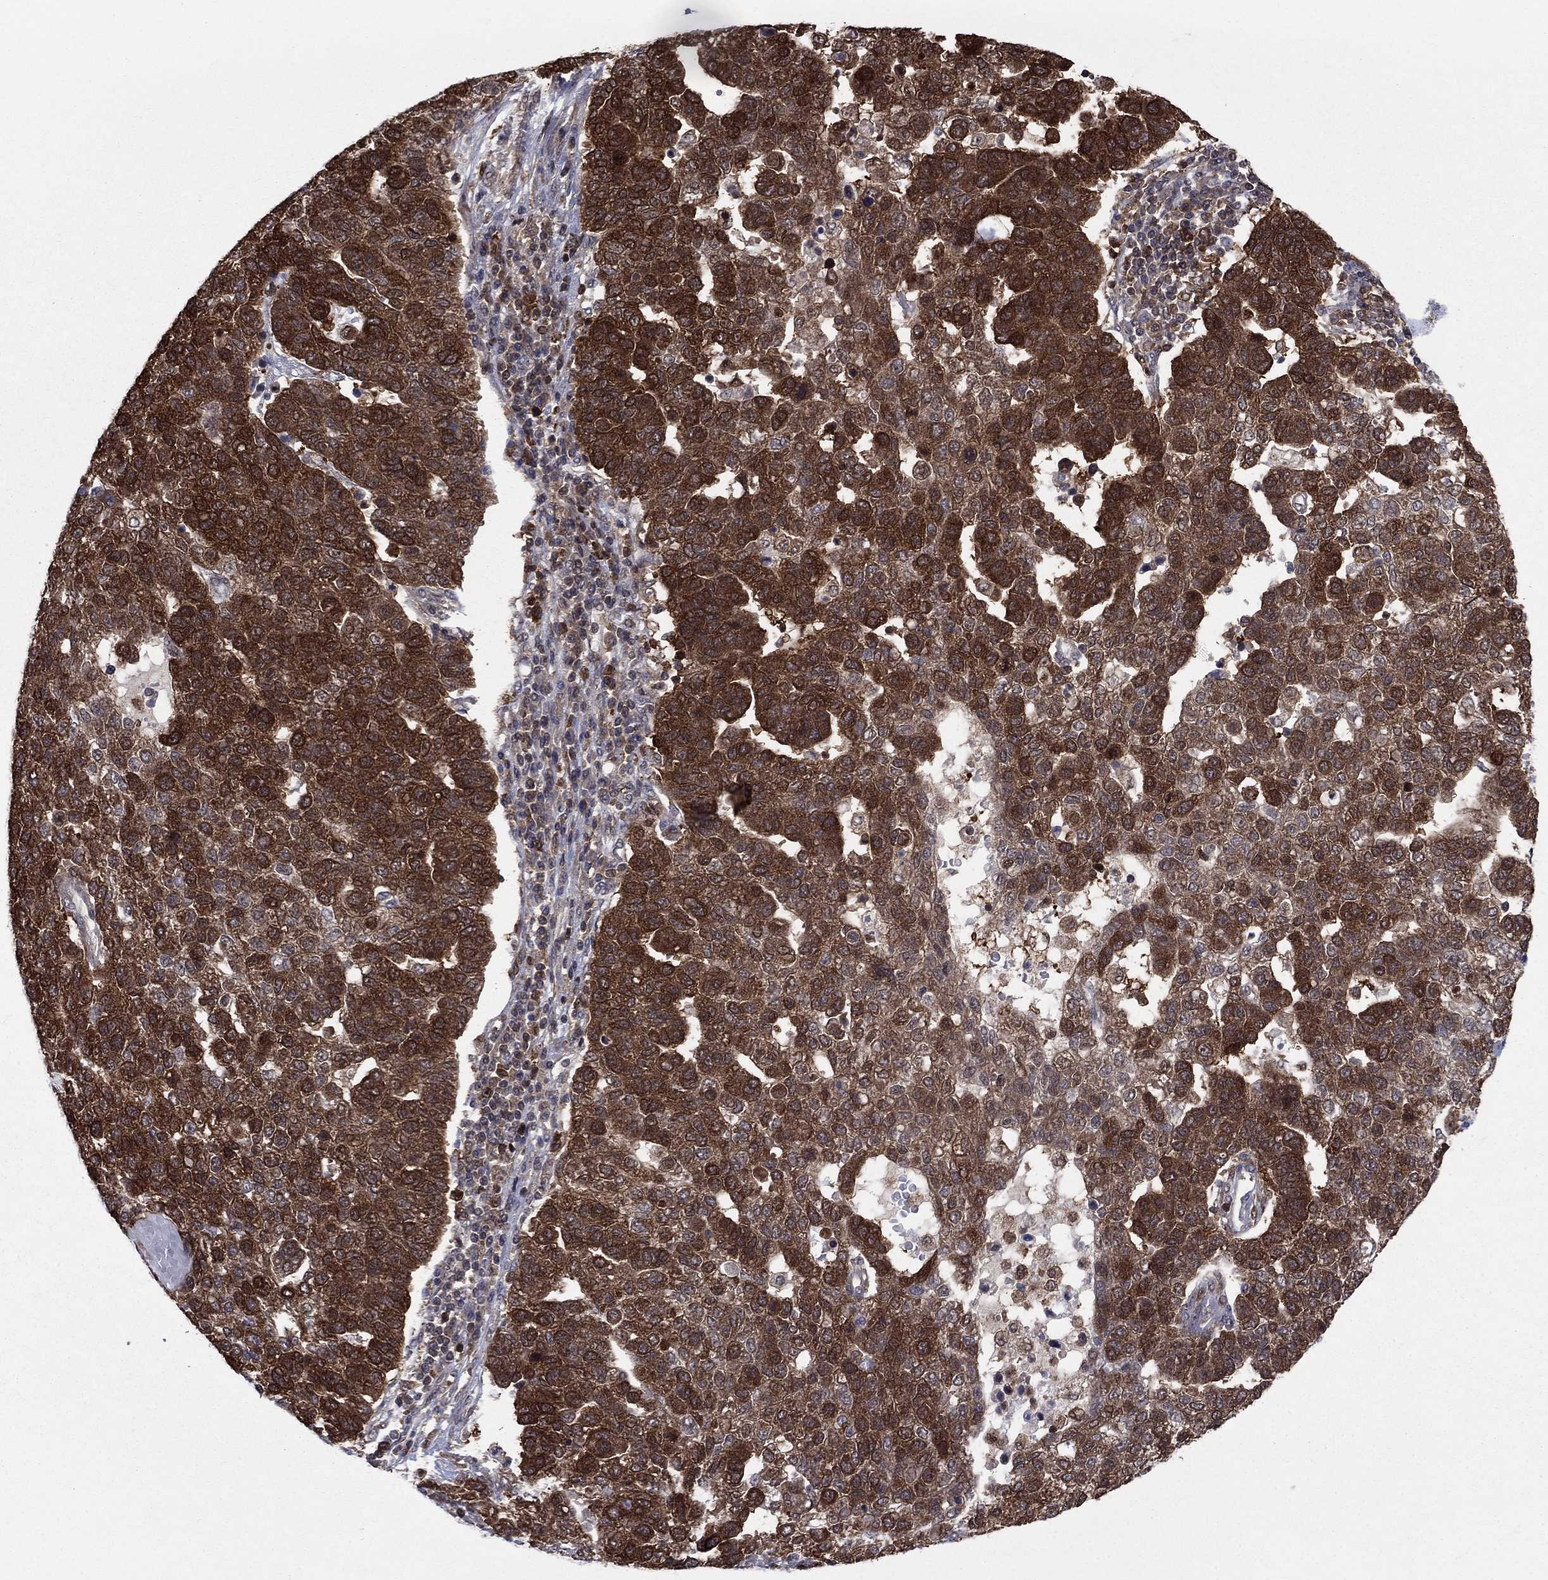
{"staining": {"intensity": "strong", "quantity": ">75%", "location": "cytoplasmic/membranous"}, "tissue": "pancreatic cancer", "cell_type": "Tumor cells", "image_type": "cancer", "snomed": [{"axis": "morphology", "description": "Adenocarcinoma, NOS"}, {"axis": "topography", "description": "Pancreas"}], "caption": "Tumor cells display strong cytoplasmic/membranous positivity in about >75% of cells in pancreatic cancer. (brown staining indicates protein expression, while blue staining denotes nuclei).", "gene": "CACYBP", "patient": {"sex": "female", "age": 61}}